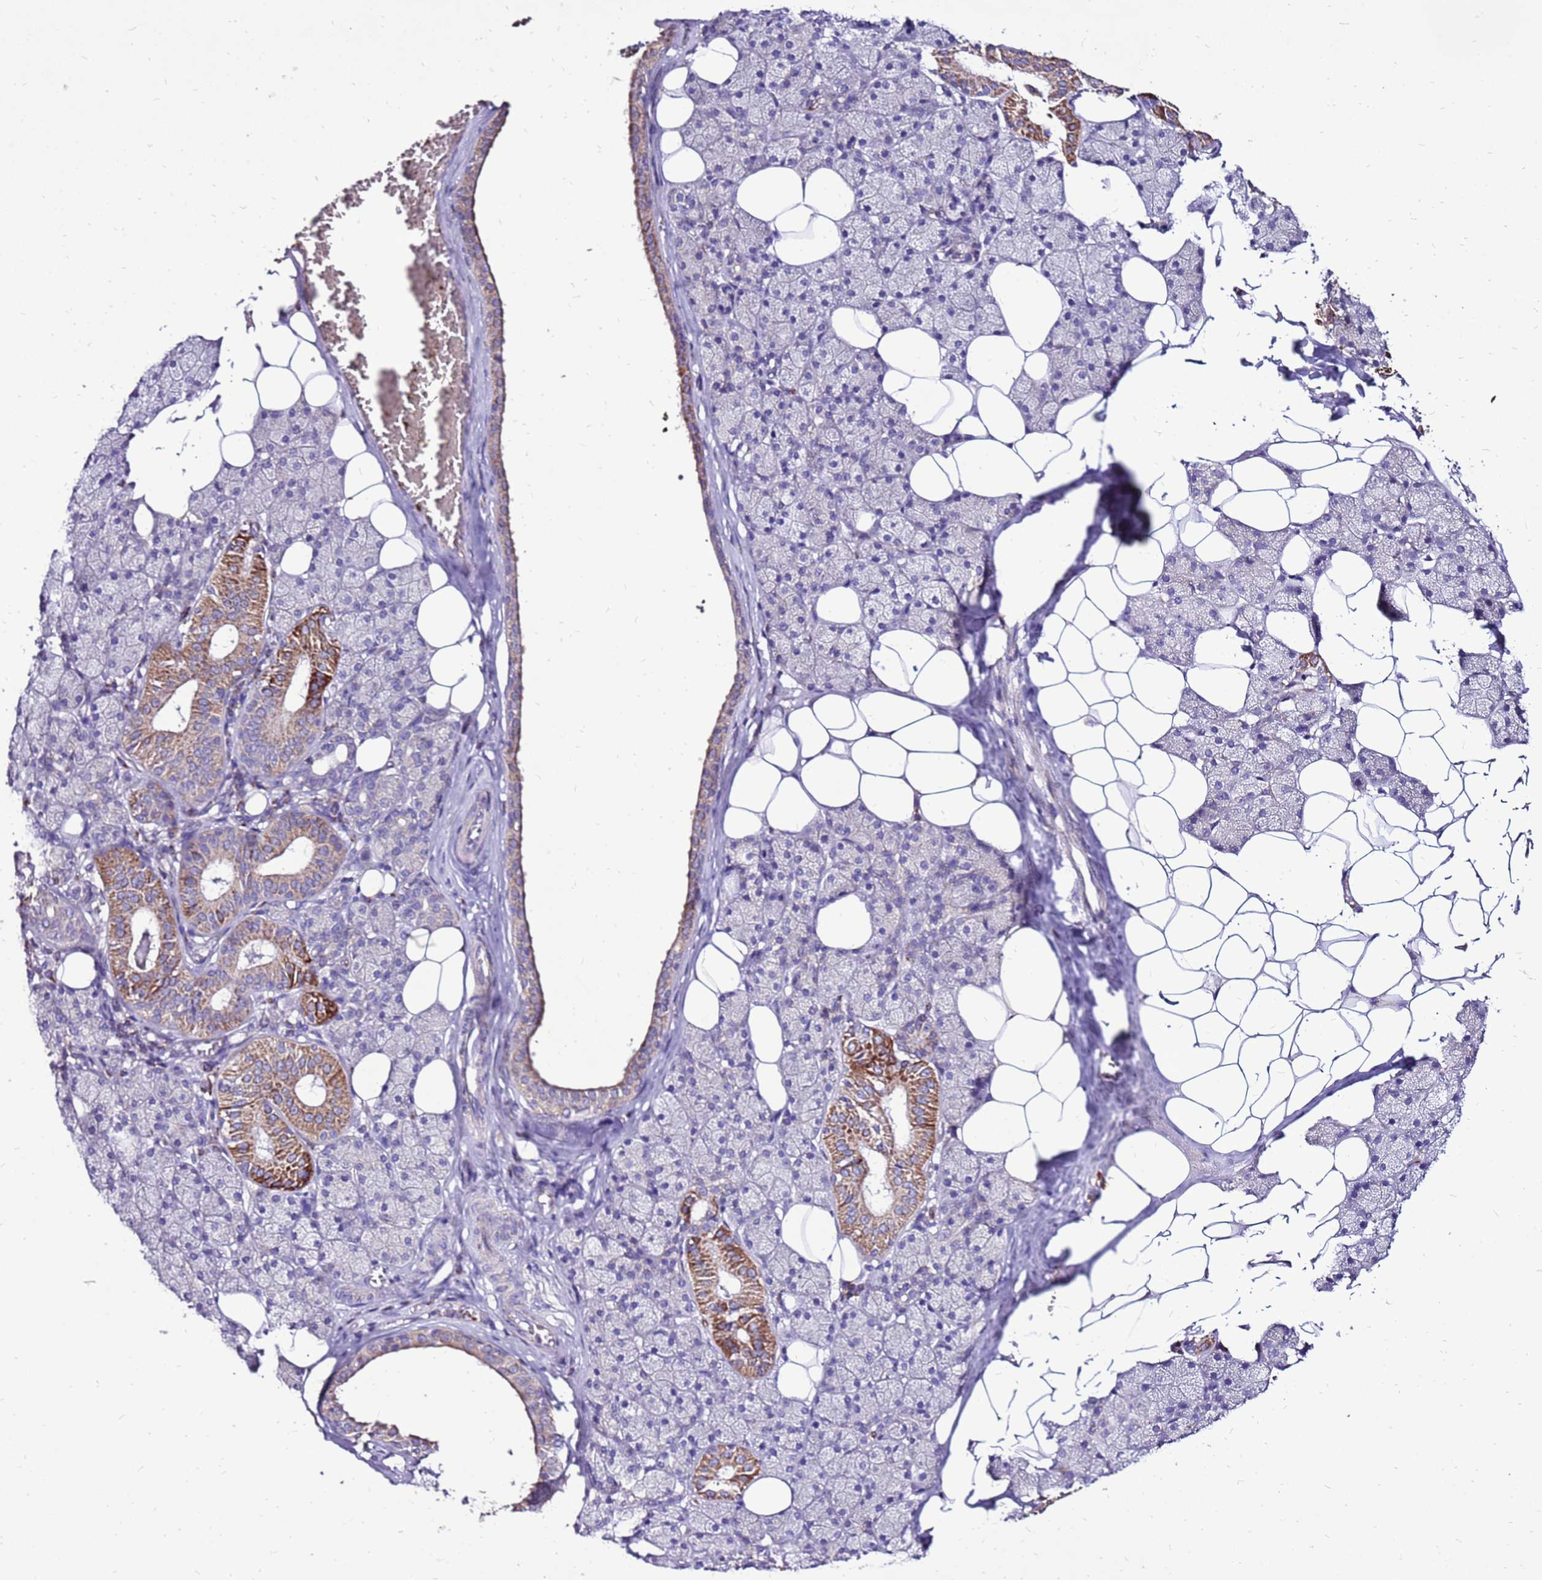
{"staining": {"intensity": "moderate", "quantity": "<25%", "location": "cytoplasmic/membranous"}, "tissue": "salivary gland", "cell_type": "Glandular cells", "image_type": "normal", "snomed": [{"axis": "morphology", "description": "Normal tissue, NOS"}, {"axis": "topography", "description": "Salivary gland"}], "caption": "High-power microscopy captured an immunohistochemistry photomicrograph of benign salivary gland, revealing moderate cytoplasmic/membranous expression in approximately <25% of glandular cells. (Stains: DAB in brown, nuclei in blue, Microscopy: brightfield microscopy at high magnification).", "gene": "SPSB3", "patient": {"sex": "female", "age": 33}}